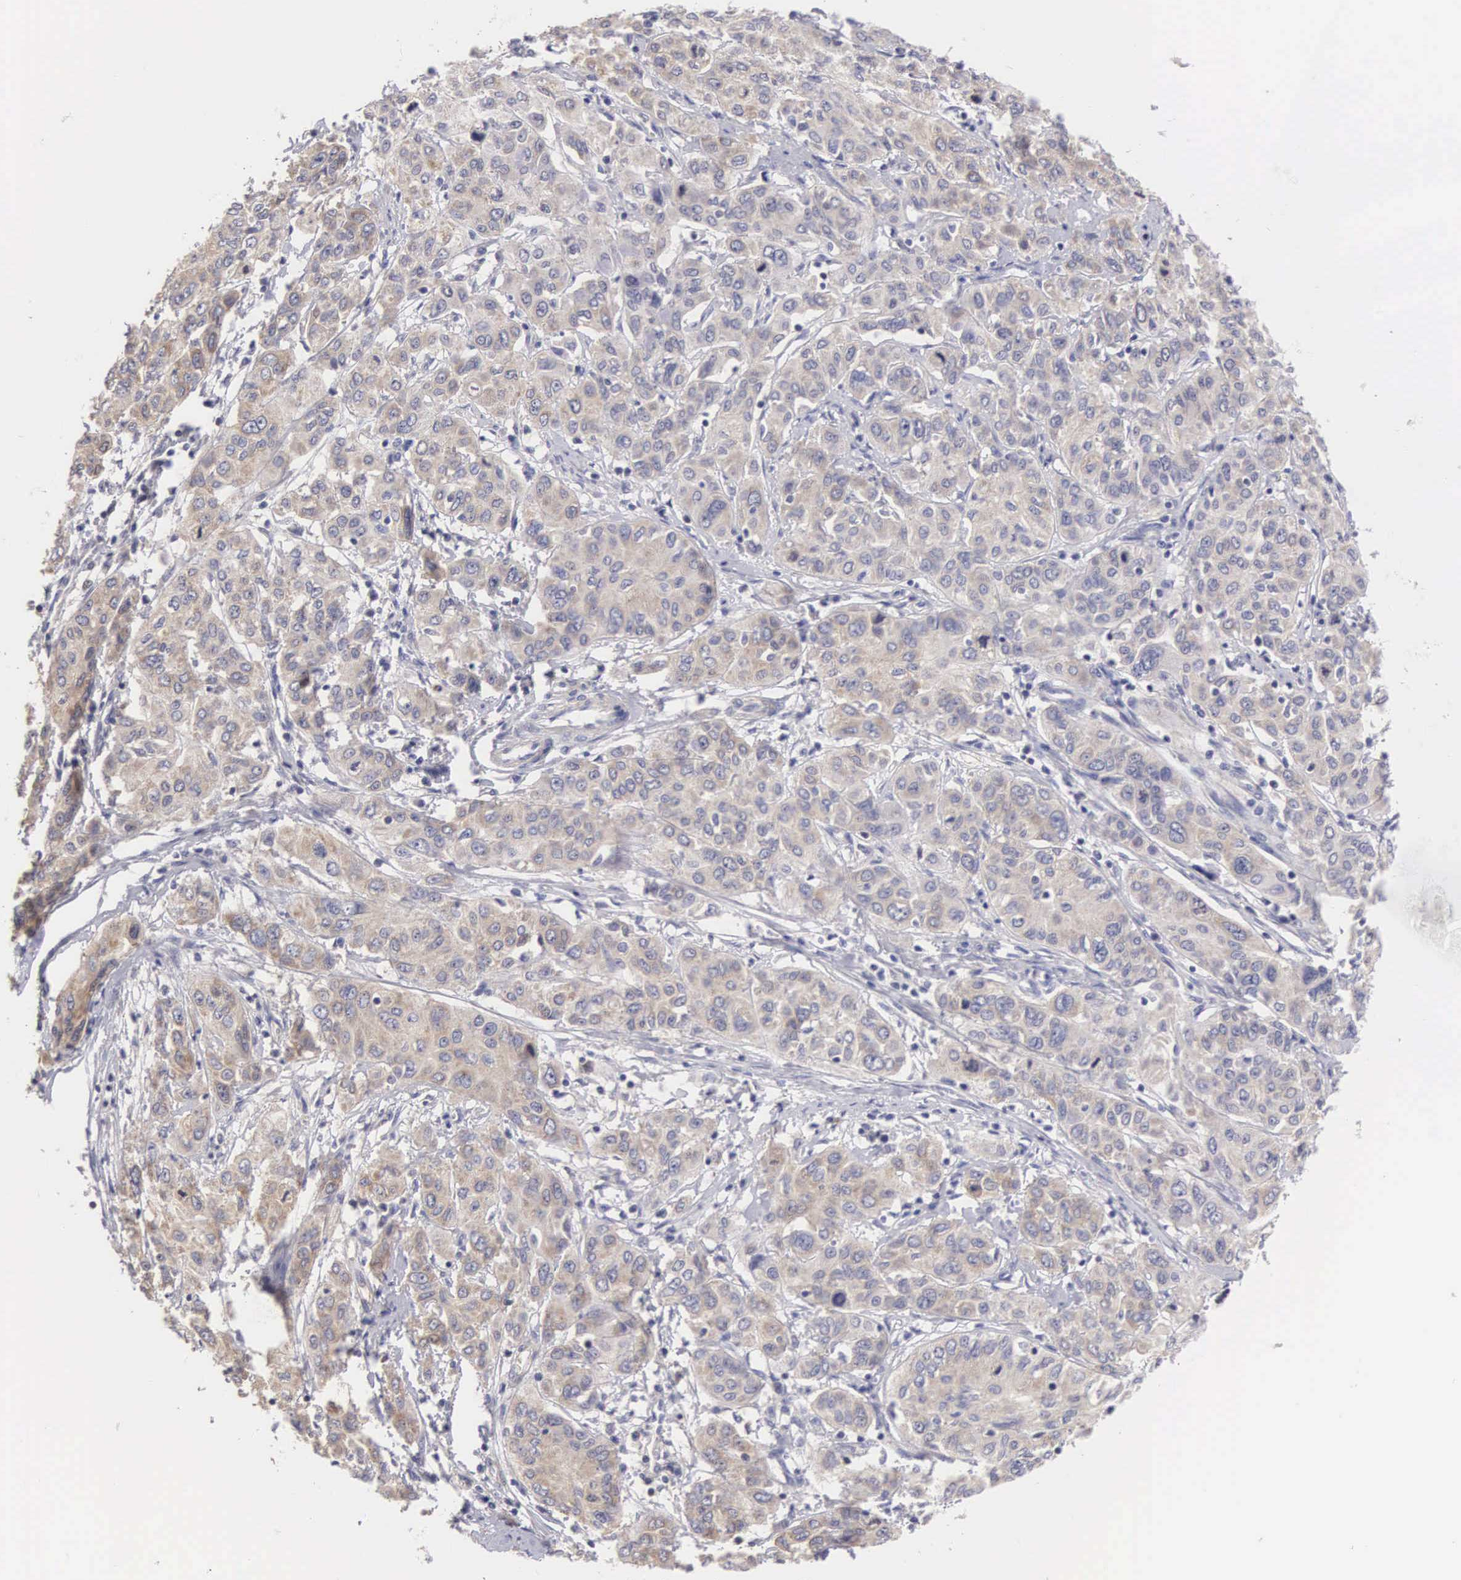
{"staining": {"intensity": "weak", "quantity": "25%-75%", "location": "cytoplasmic/membranous"}, "tissue": "cervical cancer", "cell_type": "Tumor cells", "image_type": "cancer", "snomed": [{"axis": "morphology", "description": "Squamous cell carcinoma, NOS"}, {"axis": "topography", "description": "Cervix"}], "caption": "About 25%-75% of tumor cells in squamous cell carcinoma (cervical) exhibit weak cytoplasmic/membranous protein staining as visualized by brown immunohistochemical staining.", "gene": "TXLNG", "patient": {"sex": "female", "age": 38}}